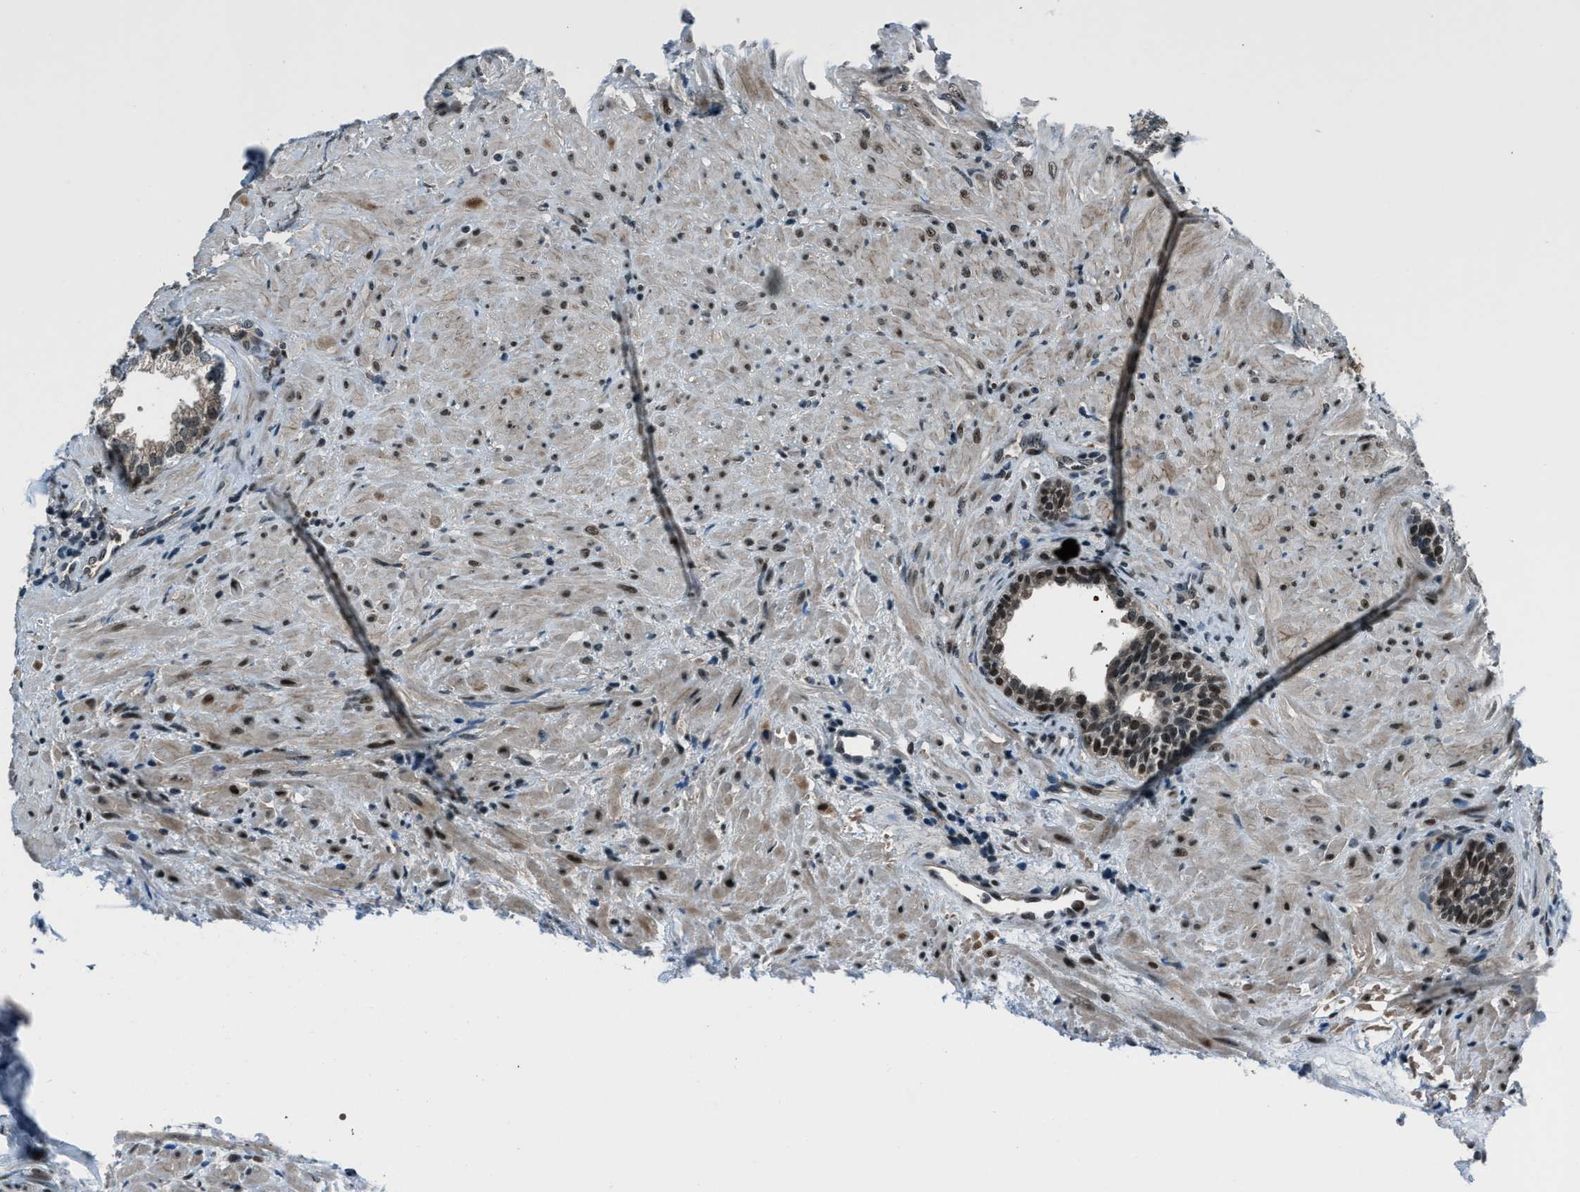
{"staining": {"intensity": "moderate", "quantity": "25%-75%", "location": "cytoplasmic/membranous,nuclear"}, "tissue": "prostate", "cell_type": "Glandular cells", "image_type": "normal", "snomed": [{"axis": "morphology", "description": "Normal tissue, NOS"}, {"axis": "topography", "description": "Prostate"}], "caption": "Unremarkable prostate shows moderate cytoplasmic/membranous,nuclear staining in about 25%-75% of glandular cells, visualized by immunohistochemistry. The protein of interest is shown in brown color, while the nuclei are stained blue.", "gene": "ACTL9", "patient": {"sex": "male", "age": 76}}